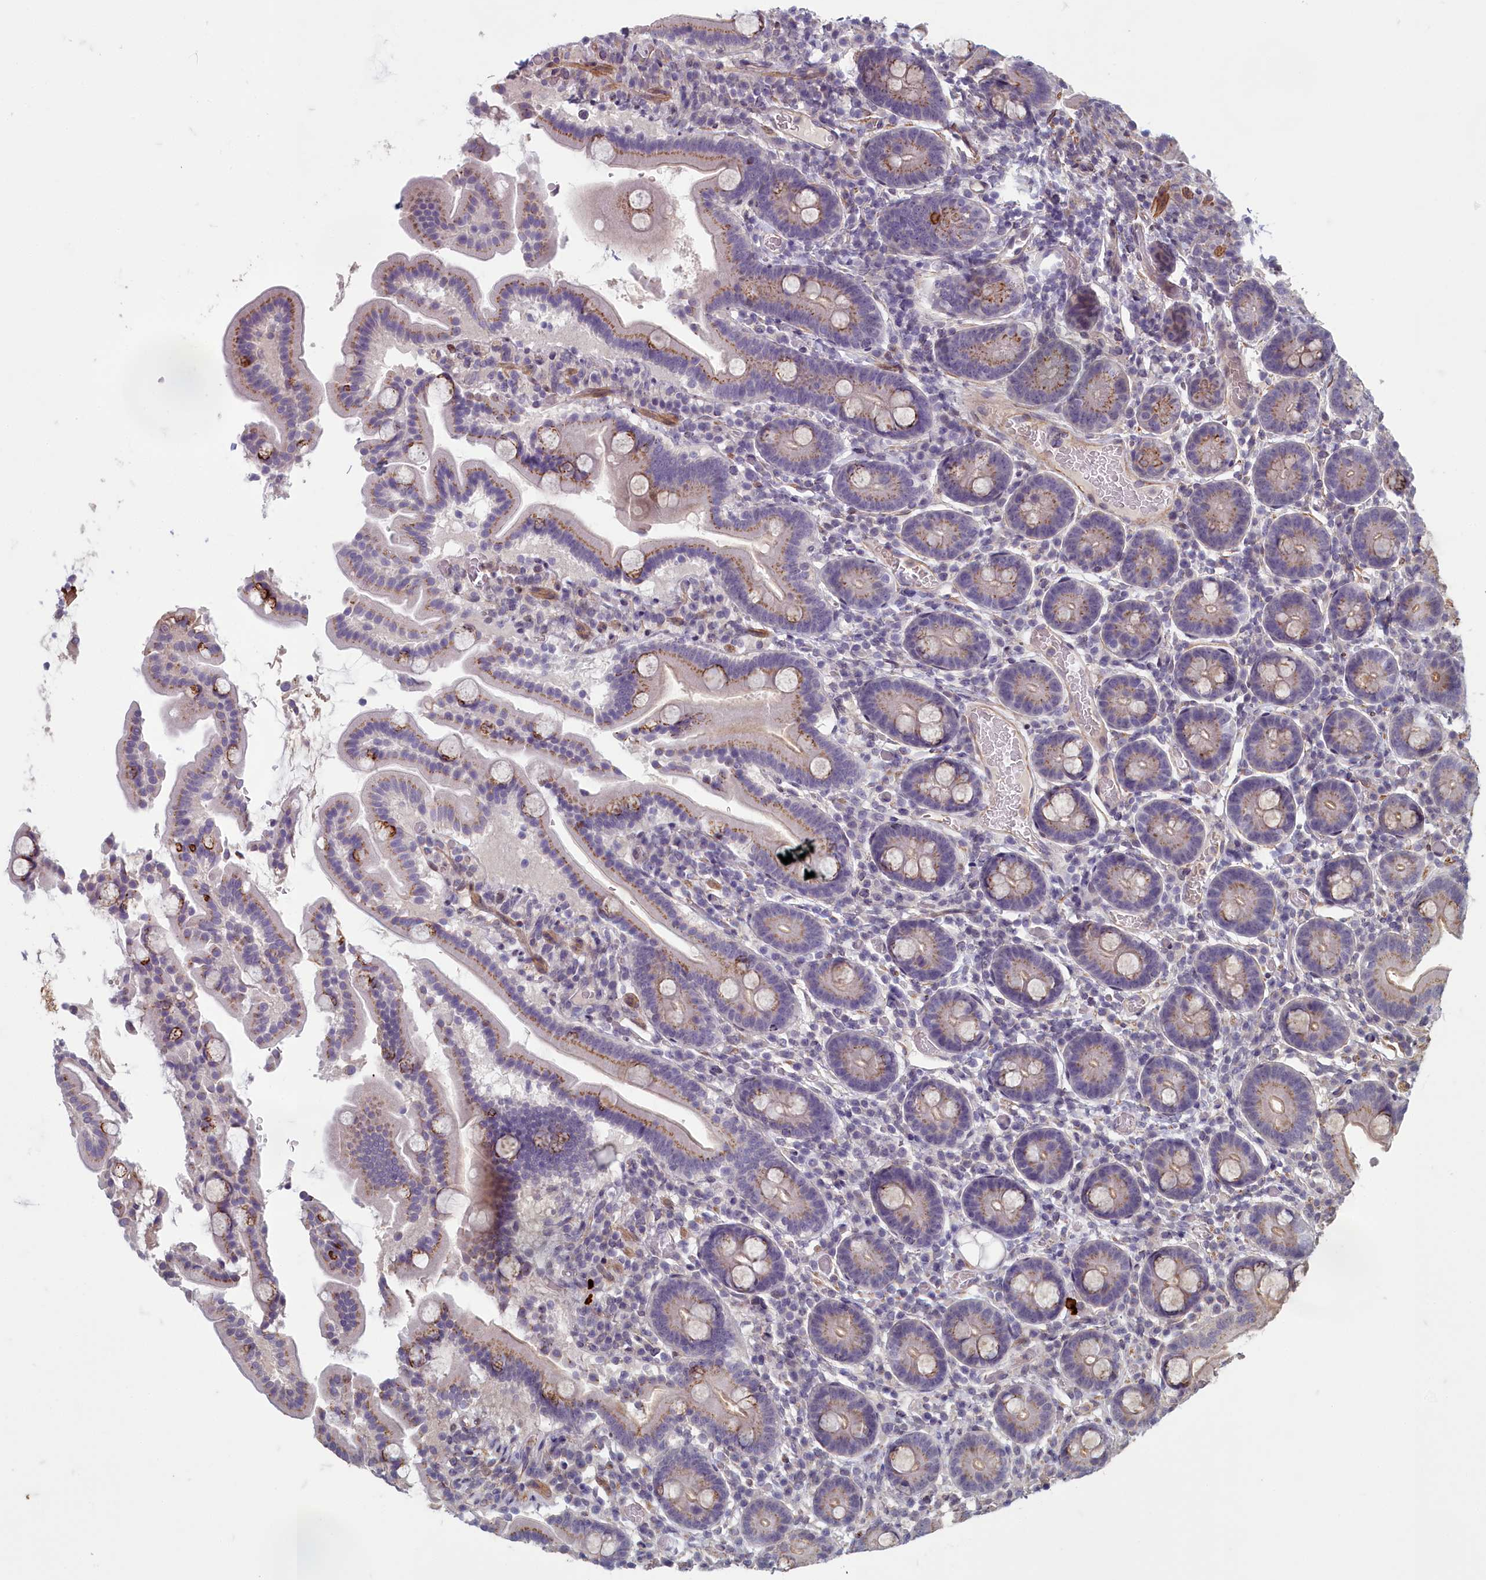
{"staining": {"intensity": "moderate", "quantity": ">75%", "location": "cytoplasmic/membranous"}, "tissue": "duodenum", "cell_type": "Glandular cells", "image_type": "normal", "snomed": [{"axis": "morphology", "description": "Normal tissue, NOS"}, {"axis": "topography", "description": "Duodenum"}], "caption": "Normal duodenum was stained to show a protein in brown. There is medium levels of moderate cytoplasmic/membranous positivity in approximately >75% of glandular cells.", "gene": "ZNF626", "patient": {"sex": "male", "age": 55}}